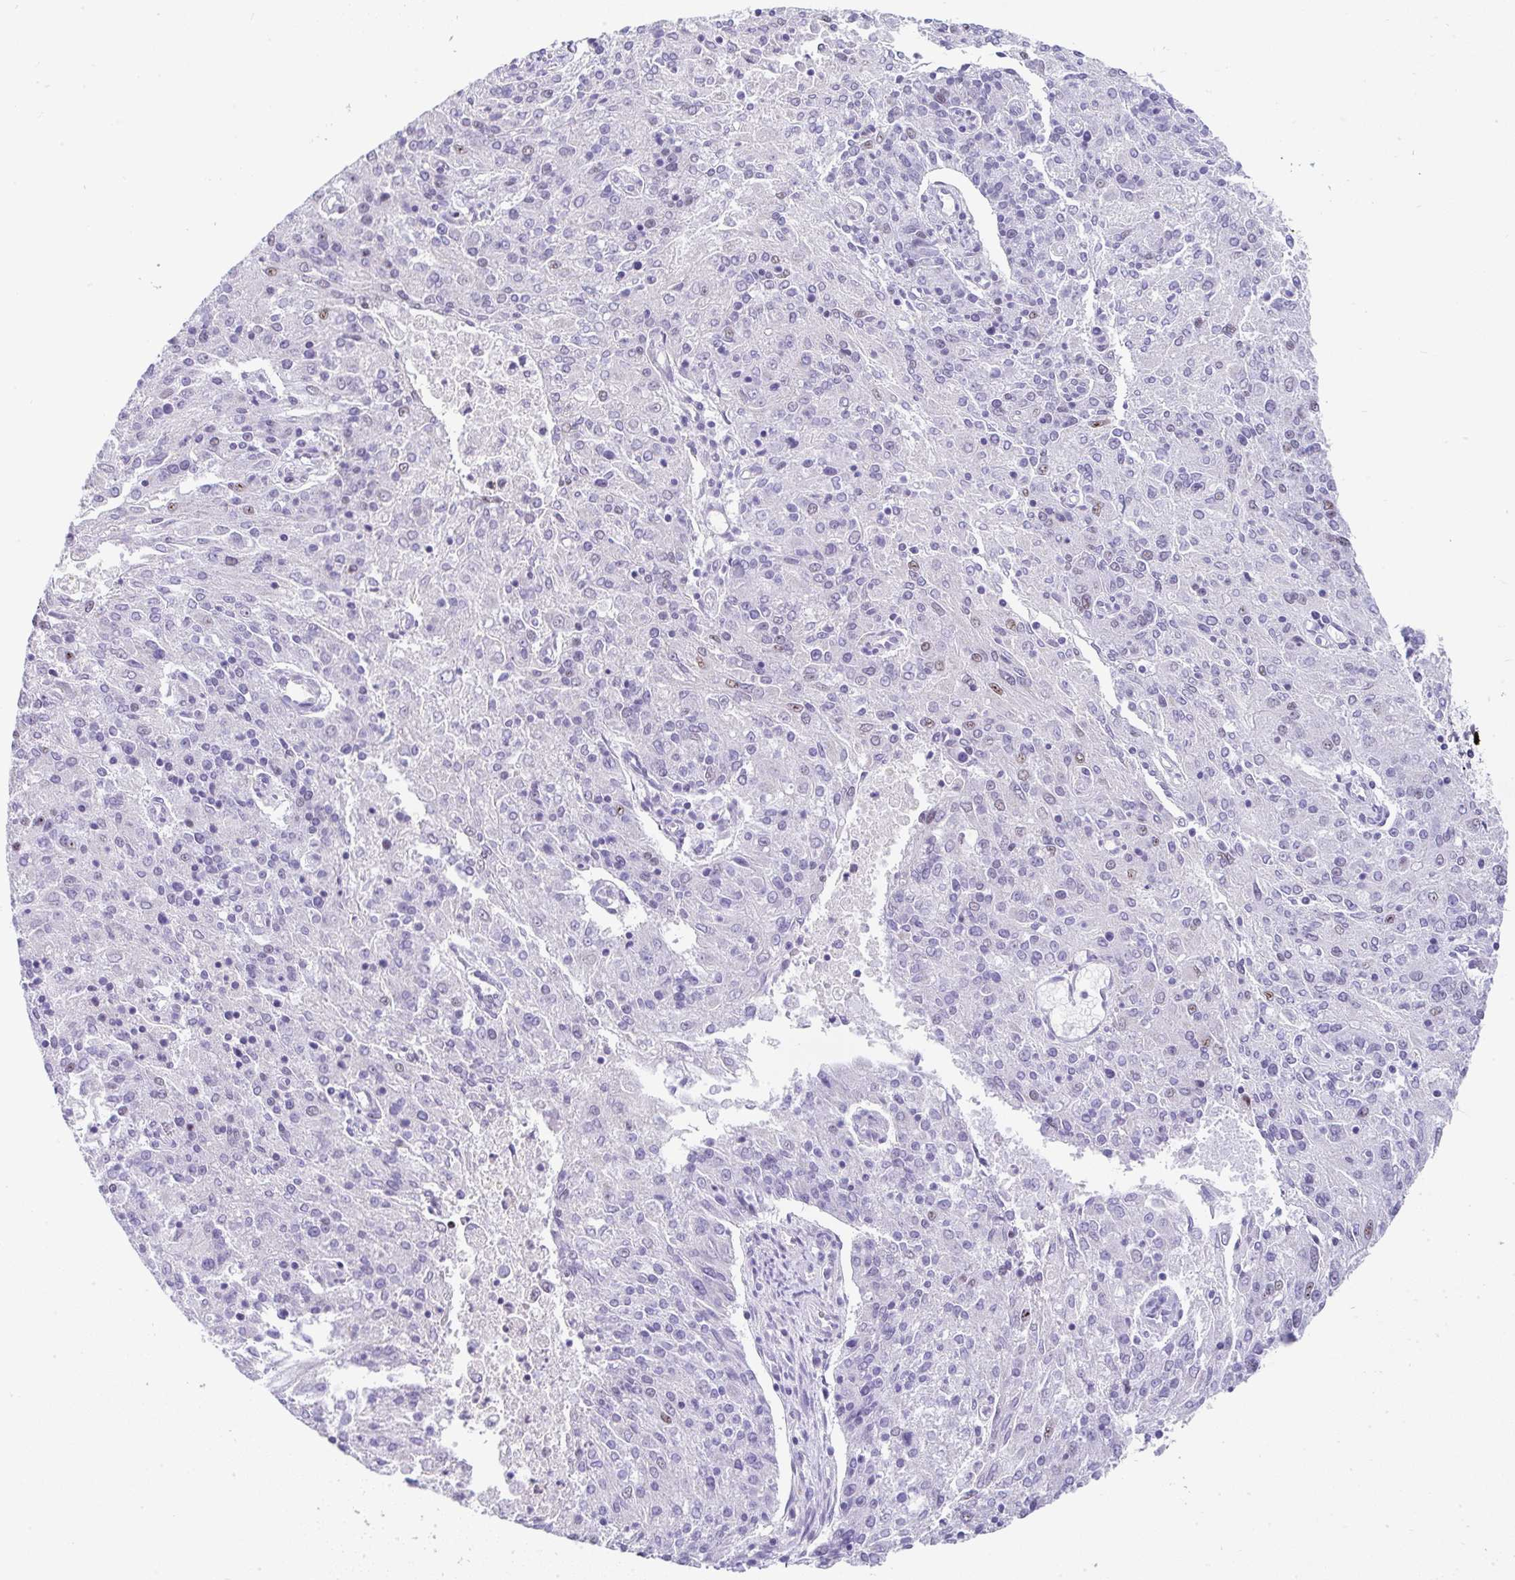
{"staining": {"intensity": "weak", "quantity": "<25%", "location": "nuclear"}, "tissue": "endometrial cancer", "cell_type": "Tumor cells", "image_type": "cancer", "snomed": [{"axis": "morphology", "description": "Adenocarcinoma, NOS"}, {"axis": "topography", "description": "Endometrium"}], "caption": "This is an immunohistochemistry image of human adenocarcinoma (endometrial). There is no expression in tumor cells.", "gene": "NR1D2", "patient": {"sex": "female", "age": 82}}